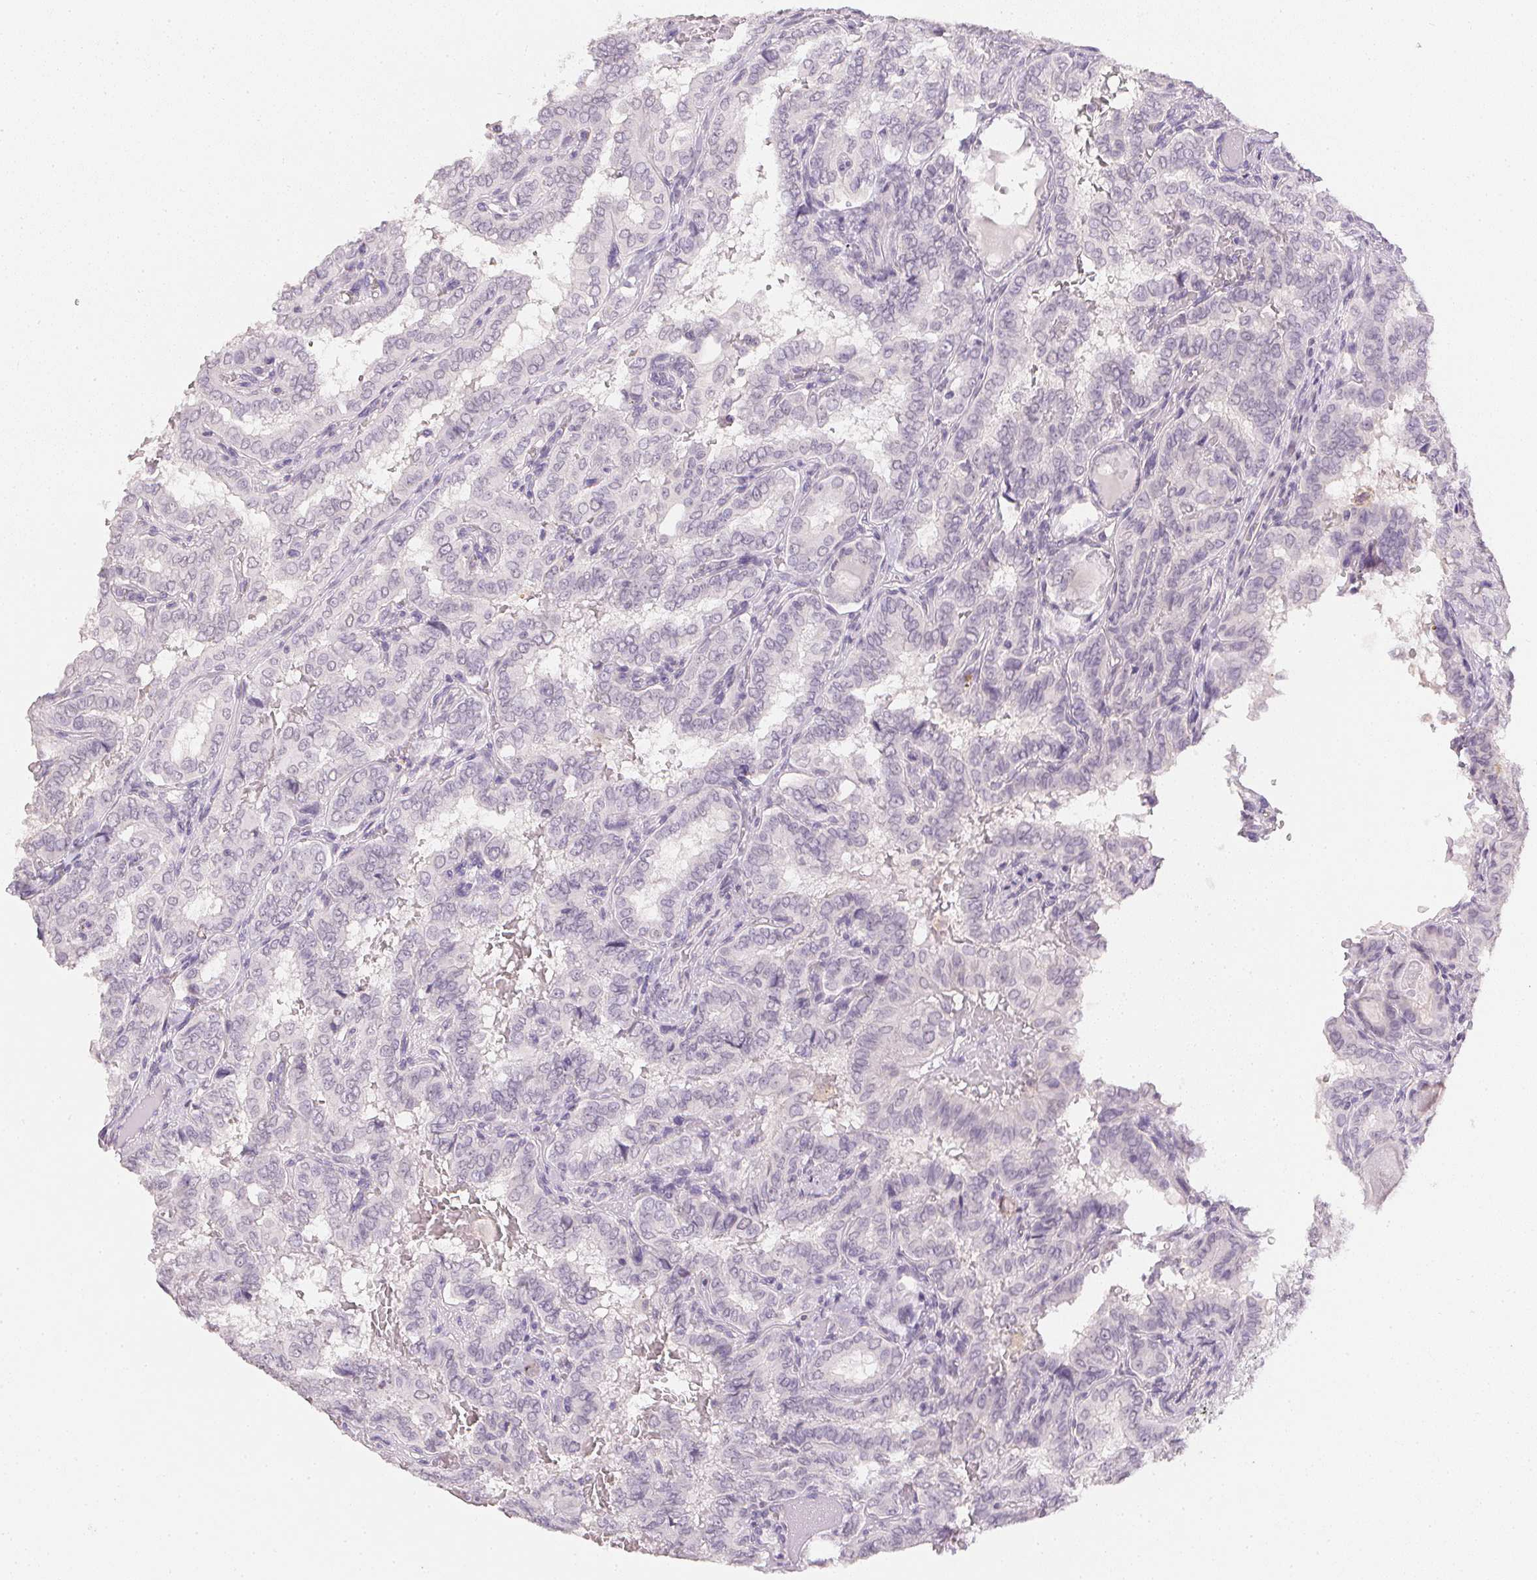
{"staining": {"intensity": "negative", "quantity": "none", "location": "none"}, "tissue": "thyroid cancer", "cell_type": "Tumor cells", "image_type": "cancer", "snomed": [{"axis": "morphology", "description": "Papillary adenocarcinoma, NOS"}, {"axis": "topography", "description": "Thyroid gland"}], "caption": "A photomicrograph of human papillary adenocarcinoma (thyroid) is negative for staining in tumor cells.", "gene": "PPY", "patient": {"sex": "female", "age": 46}}